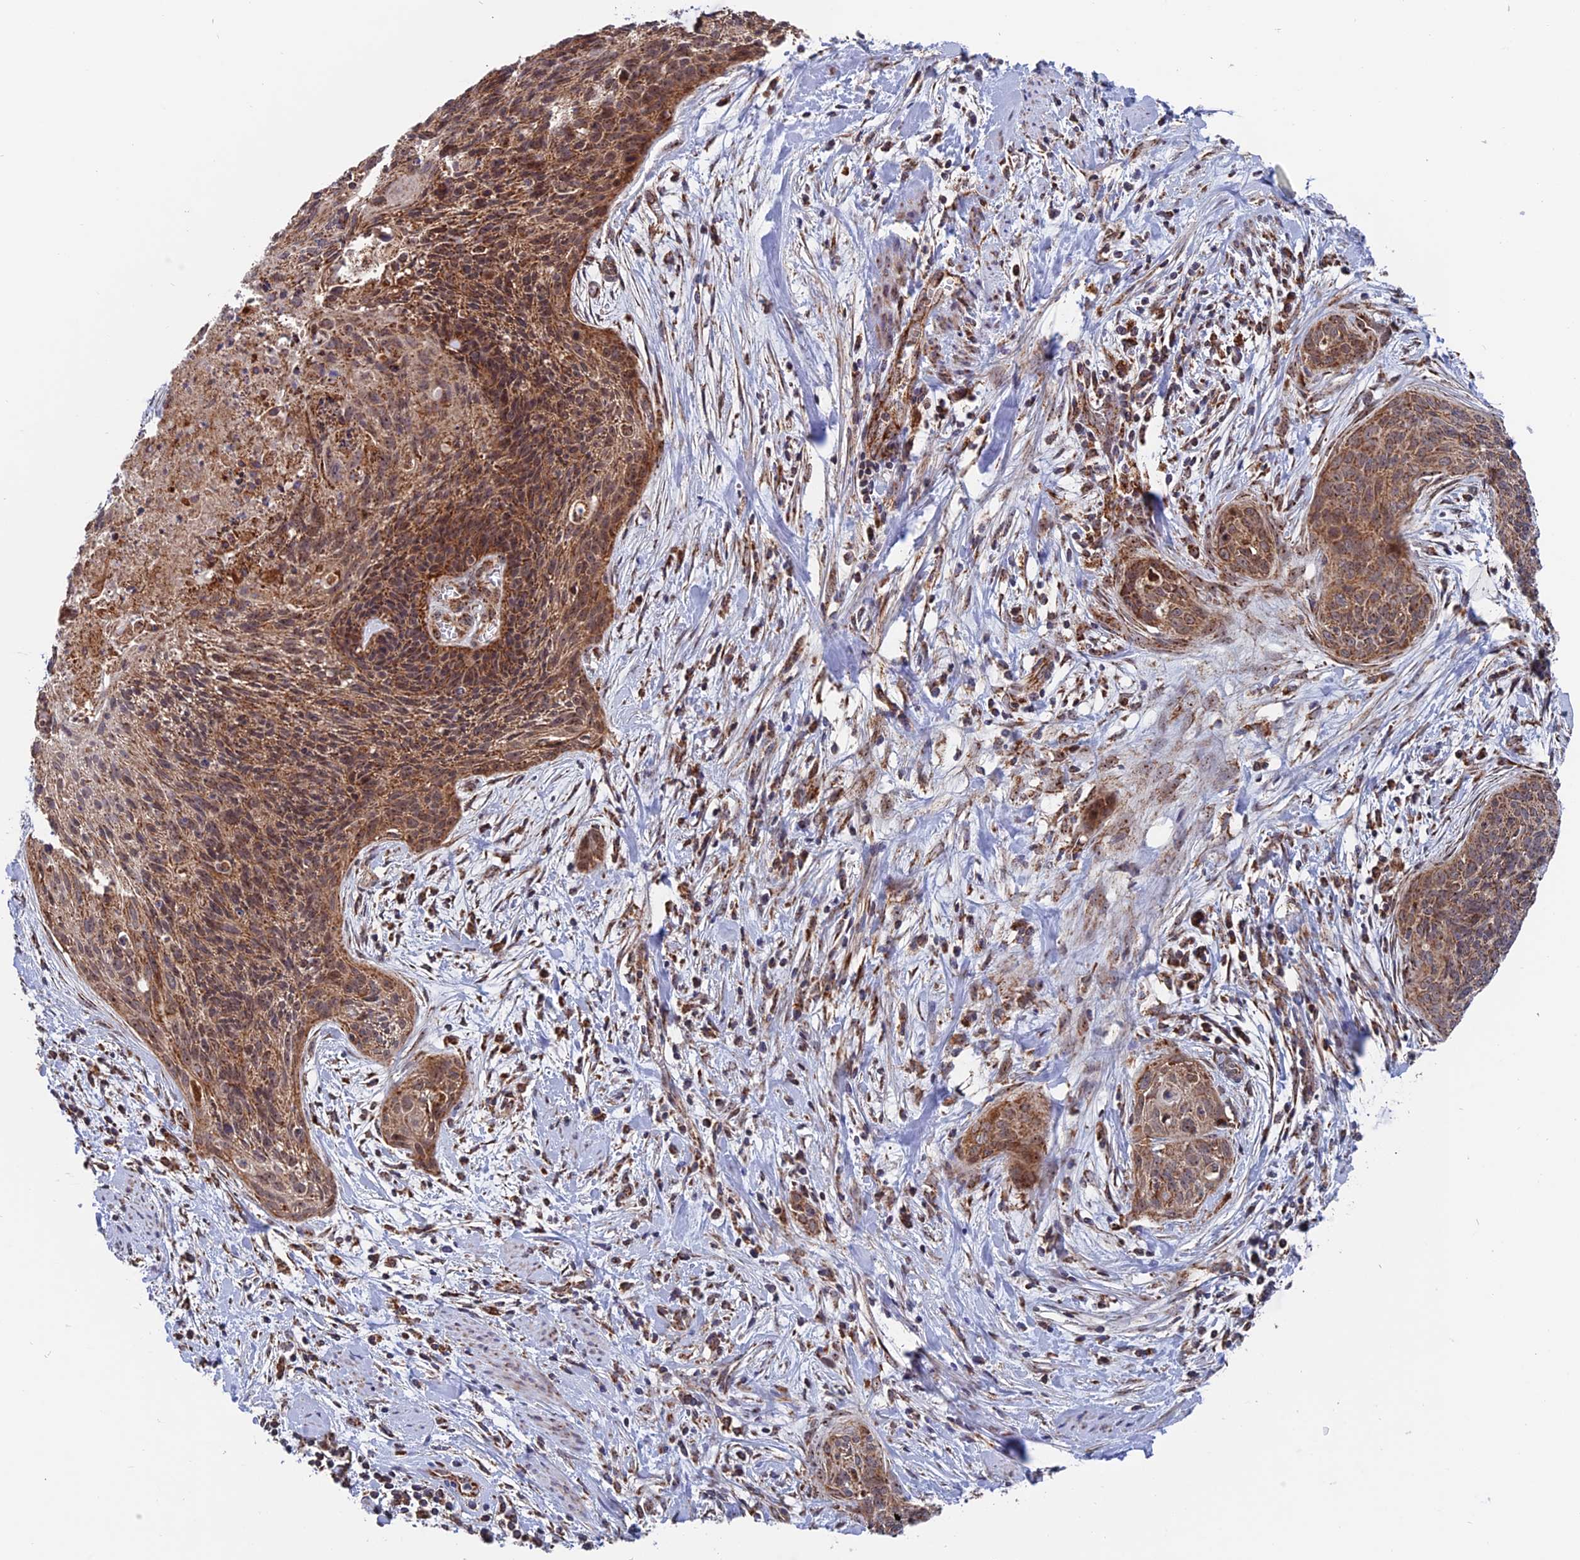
{"staining": {"intensity": "moderate", "quantity": ">75%", "location": "cytoplasmic/membranous"}, "tissue": "cervical cancer", "cell_type": "Tumor cells", "image_type": "cancer", "snomed": [{"axis": "morphology", "description": "Squamous cell carcinoma, NOS"}, {"axis": "topography", "description": "Cervix"}], "caption": "Immunohistochemistry (IHC) (DAB) staining of human cervical cancer demonstrates moderate cytoplasmic/membranous protein expression in about >75% of tumor cells.", "gene": "DTYMK", "patient": {"sex": "female", "age": 55}}